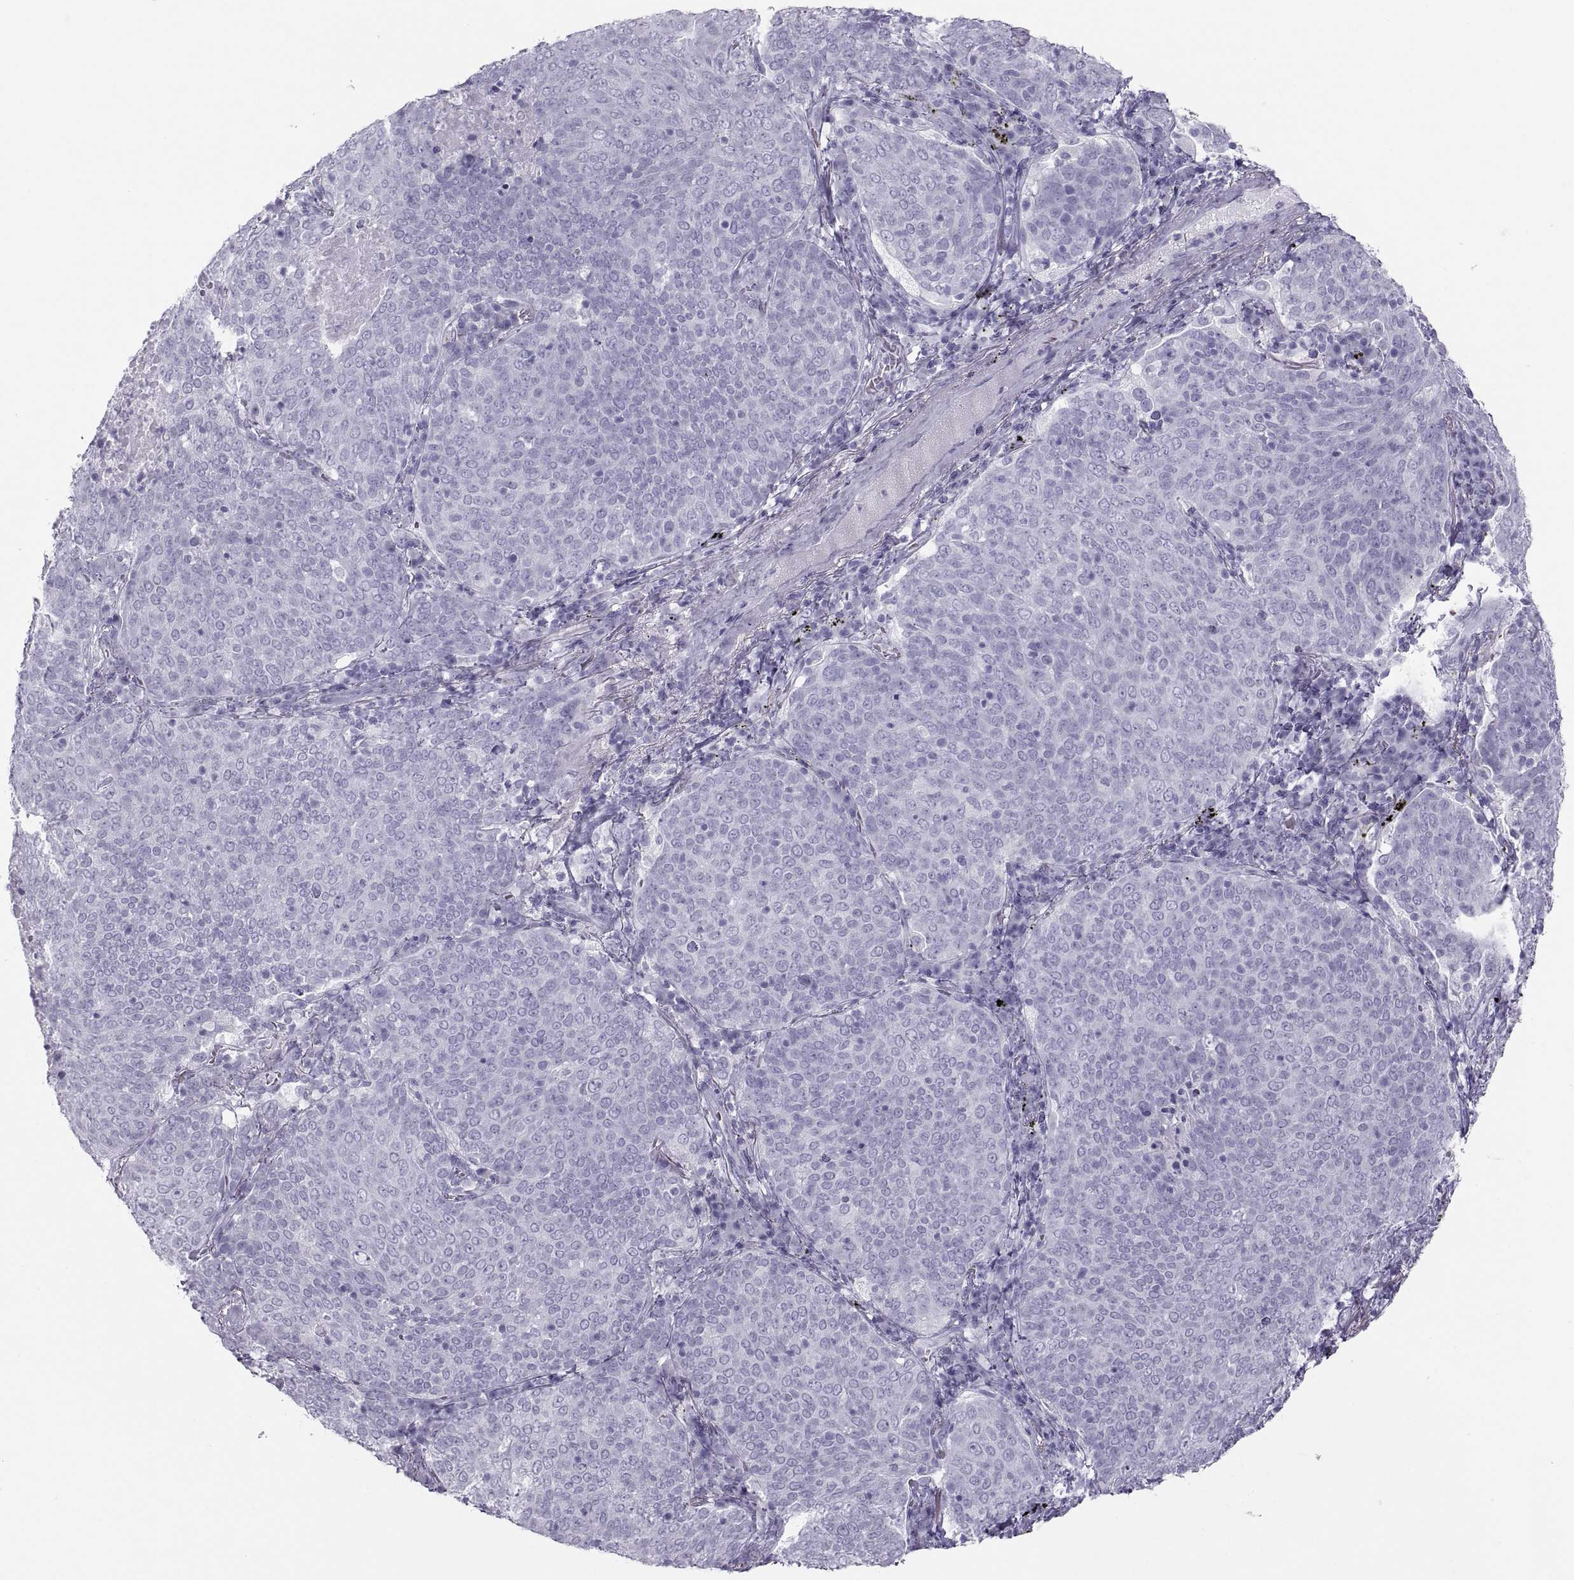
{"staining": {"intensity": "negative", "quantity": "none", "location": "none"}, "tissue": "lung cancer", "cell_type": "Tumor cells", "image_type": "cancer", "snomed": [{"axis": "morphology", "description": "Squamous cell carcinoma, NOS"}, {"axis": "topography", "description": "Lung"}], "caption": "IHC image of neoplastic tissue: lung squamous cell carcinoma stained with DAB displays no significant protein positivity in tumor cells.", "gene": "SEMG1", "patient": {"sex": "male", "age": 82}}